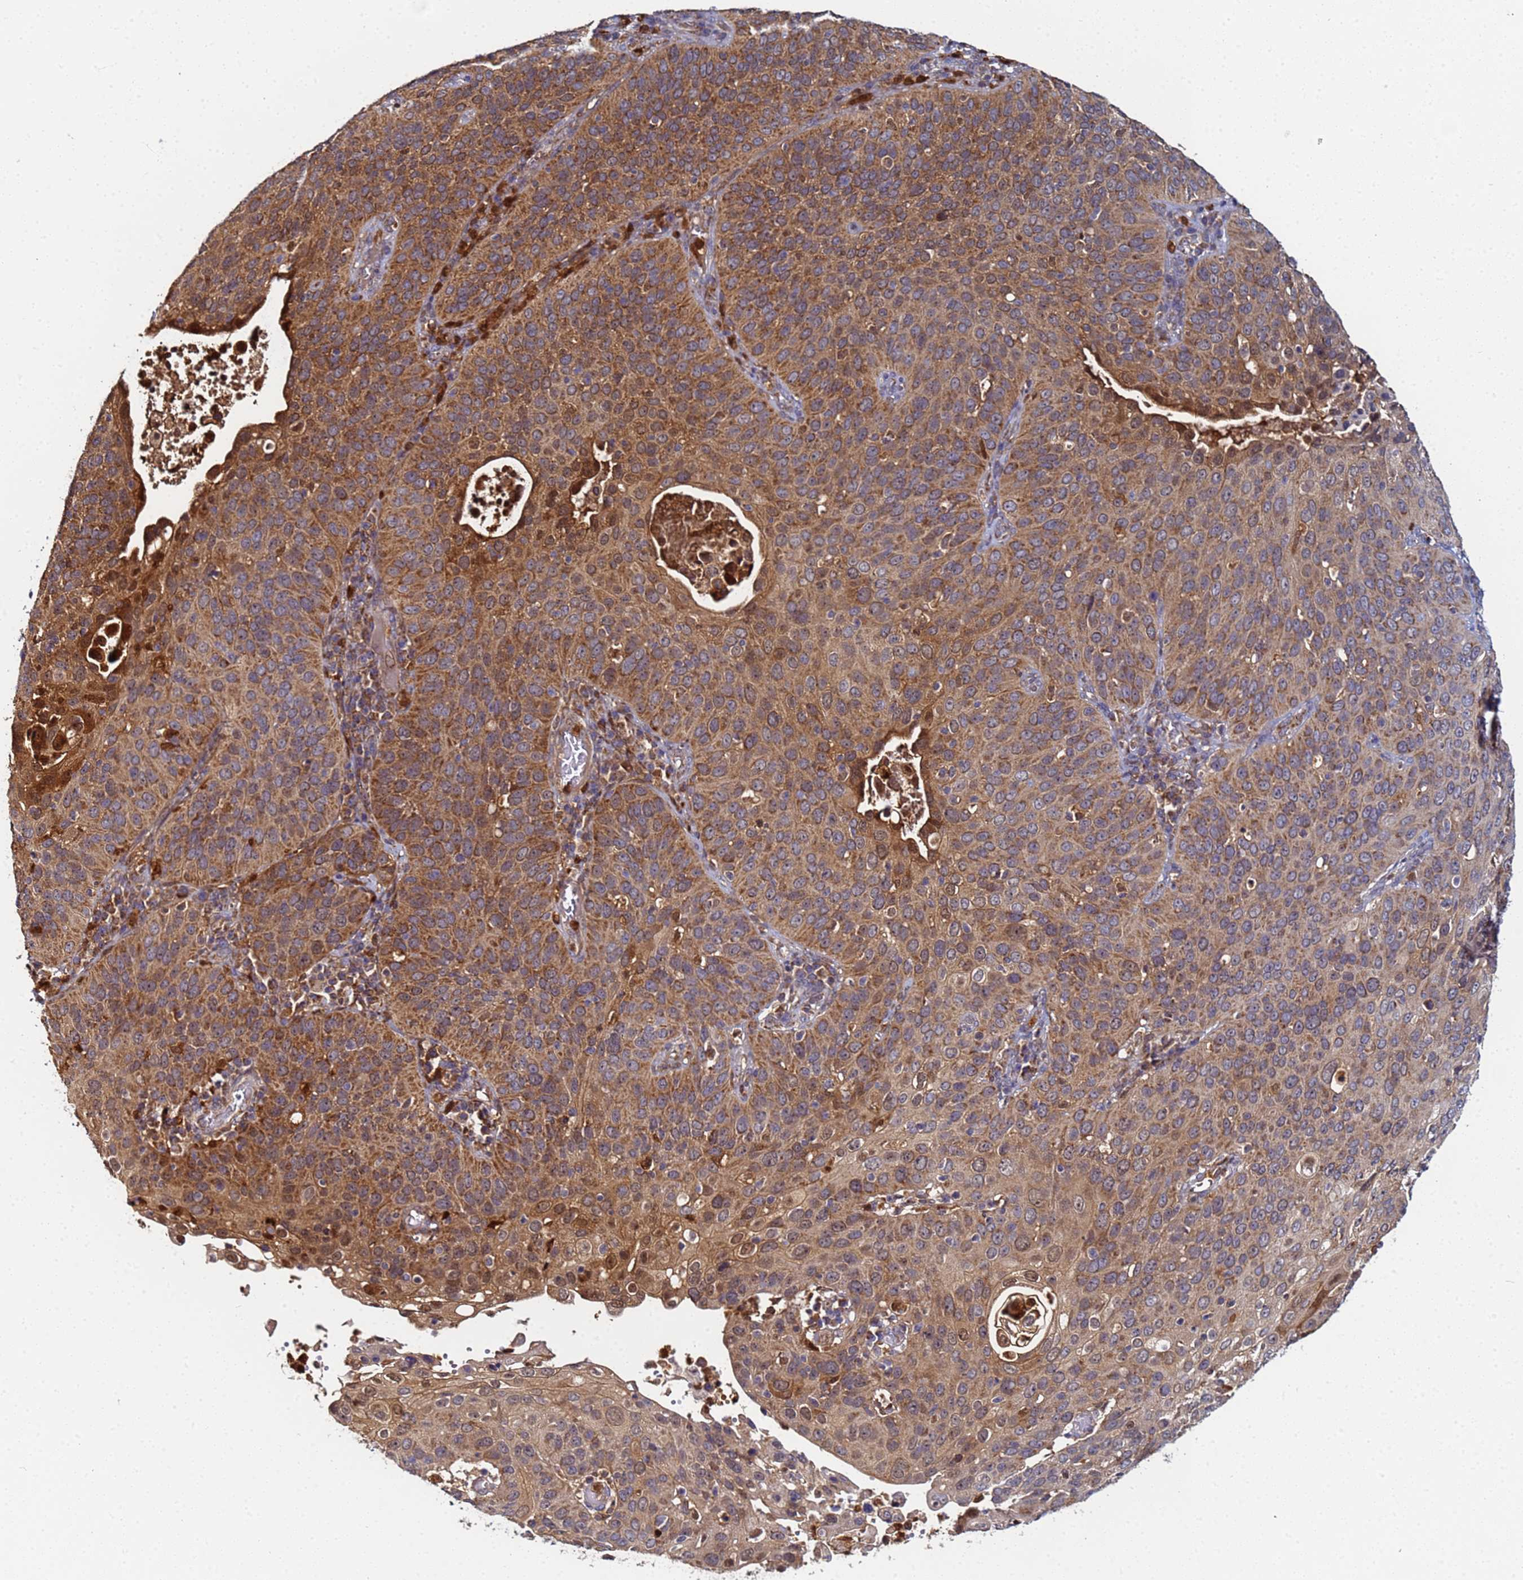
{"staining": {"intensity": "moderate", "quantity": ">75%", "location": "cytoplasmic/membranous"}, "tissue": "cervical cancer", "cell_type": "Tumor cells", "image_type": "cancer", "snomed": [{"axis": "morphology", "description": "Squamous cell carcinoma, NOS"}, {"axis": "topography", "description": "Cervix"}], "caption": "Squamous cell carcinoma (cervical) stained for a protein (brown) displays moderate cytoplasmic/membranous positive positivity in approximately >75% of tumor cells.", "gene": "CCDC127", "patient": {"sex": "female", "age": 36}}